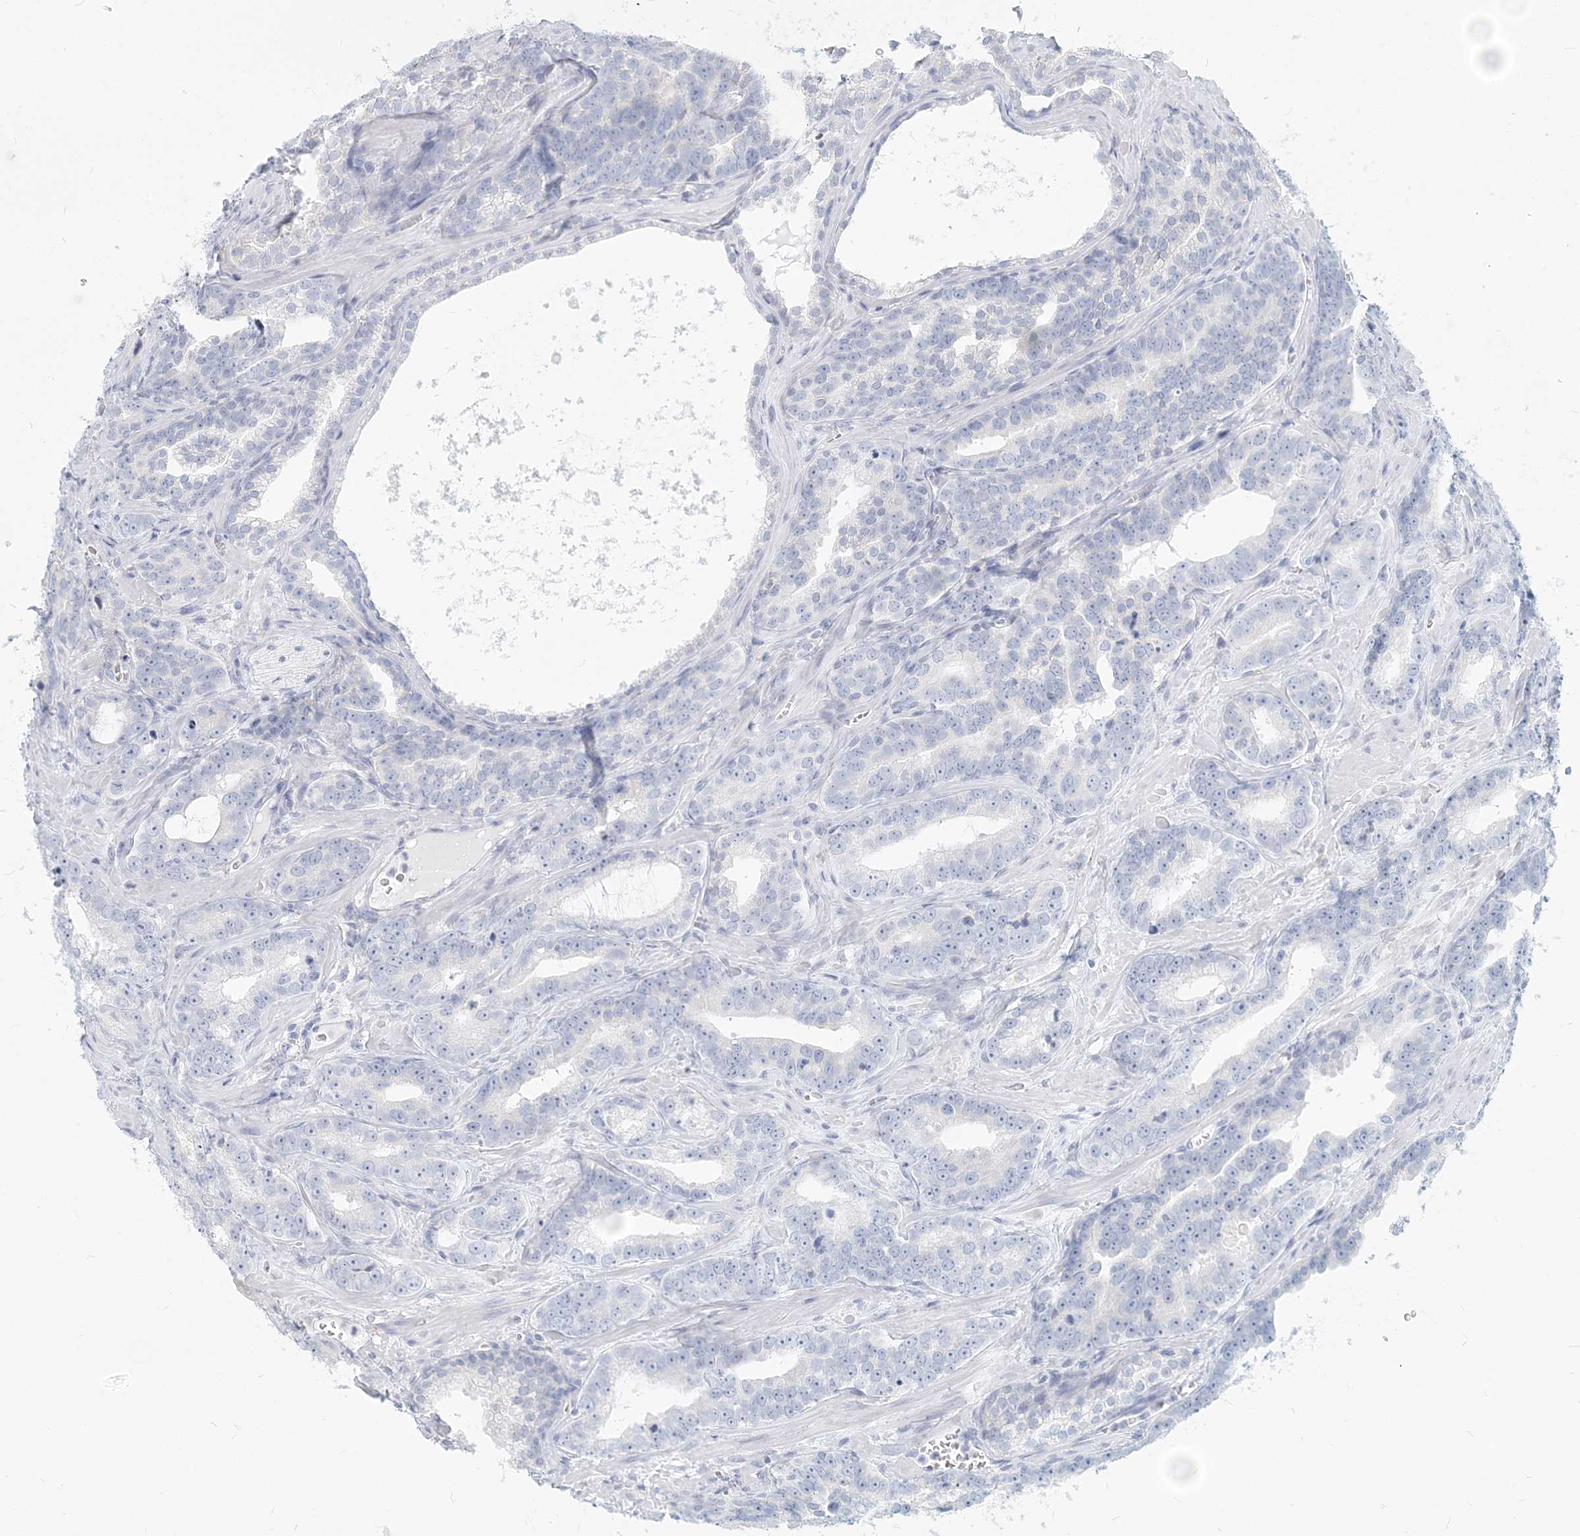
{"staining": {"intensity": "negative", "quantity": "none", "location": "none"}, "tissue": "prostate cancer", "cell_type": "Tumor cells", "image_type": "cancer", "snomed": [{"axis": "morphology", "description": "Adenocarcinoma, High grade"}, {"axis": "topography", "description": "Prostate"}], "caption": "Immunohistochemical staining of high-grade adenocarcinoma (prostate) demonstrates no significant expression in tumor cells.", "gene": "CSN1S1", "patient": {"sex": "male", "age": 62}}